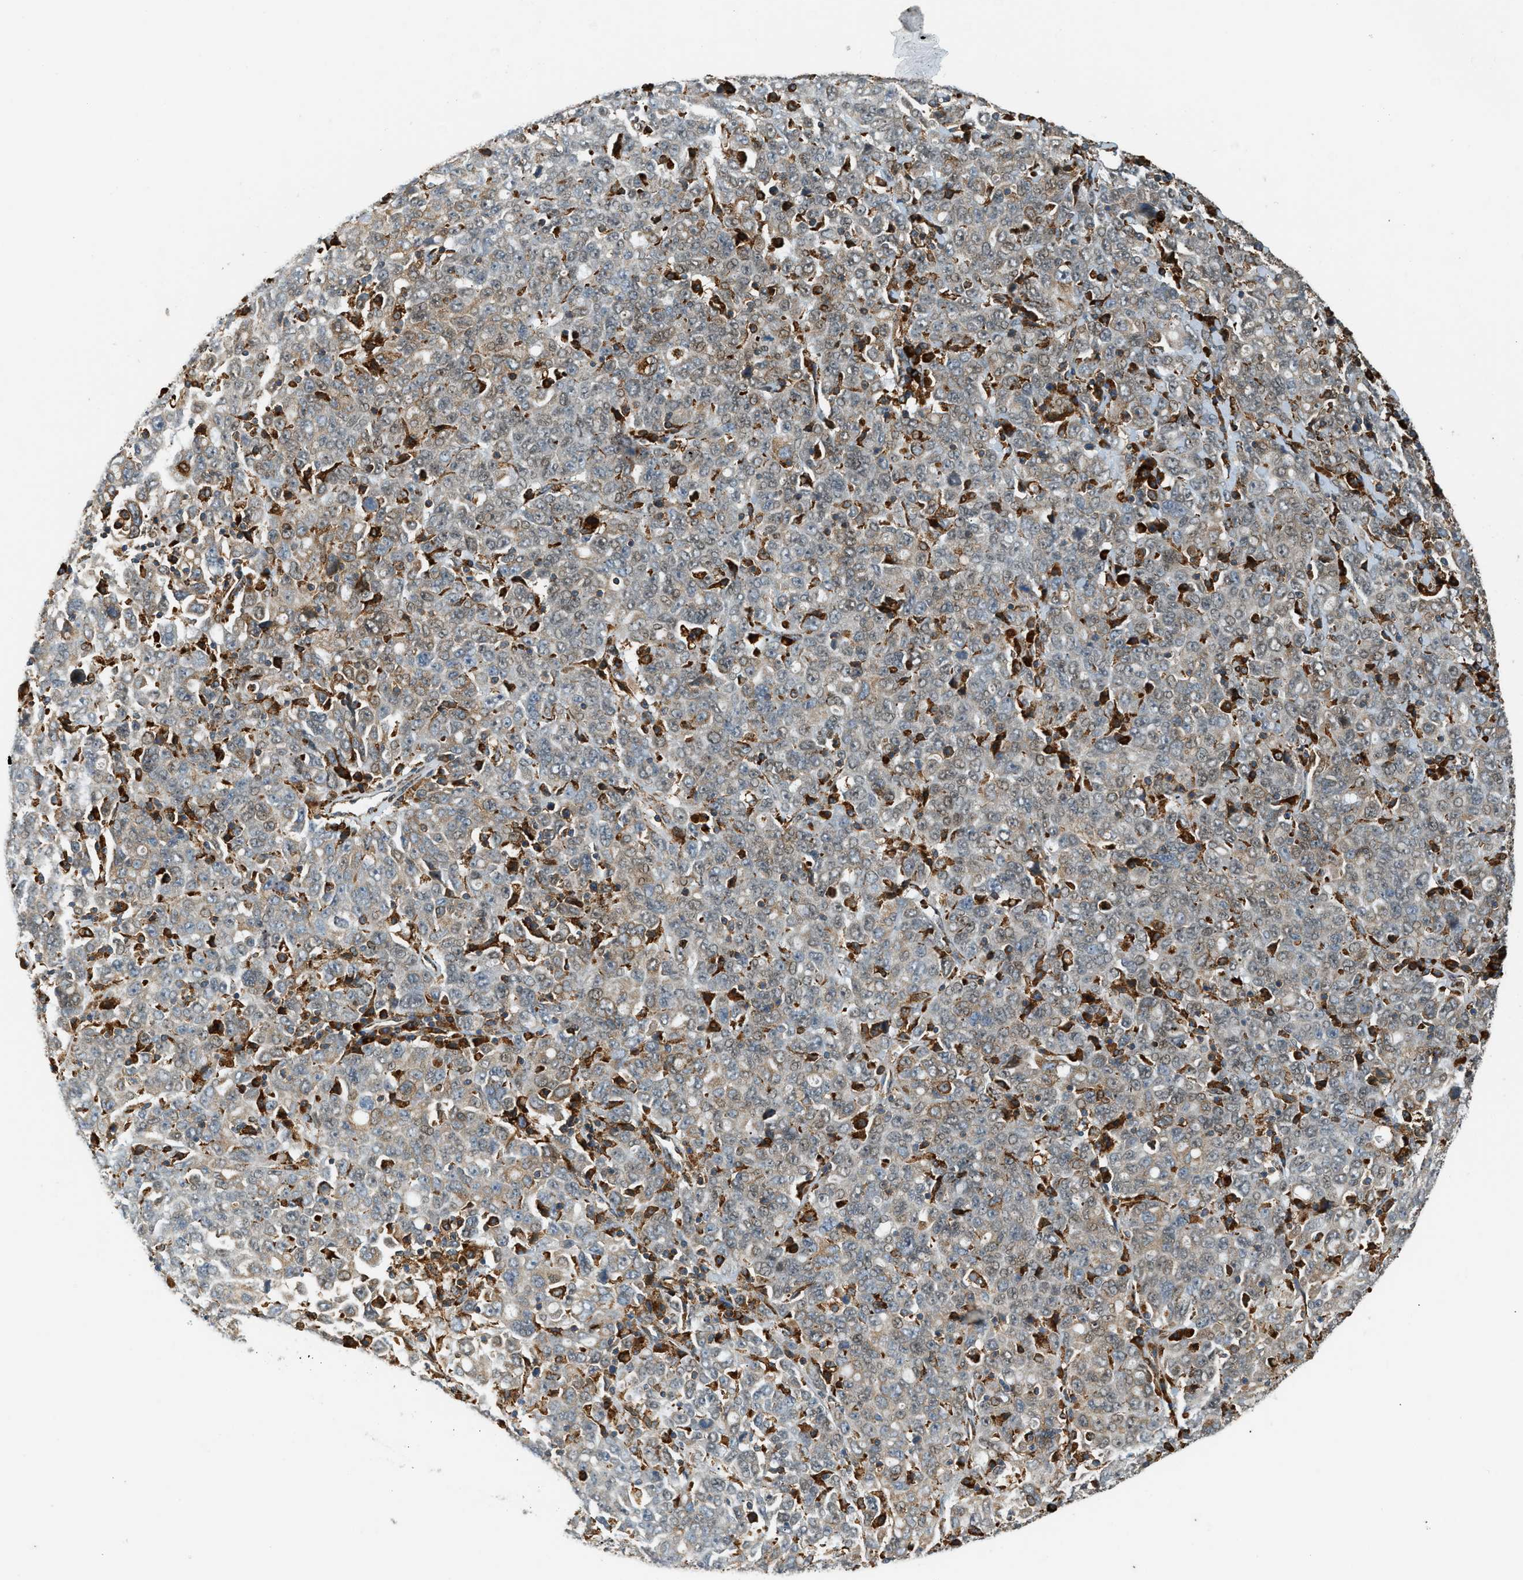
{"staining": {"intensity": "weak", "quantity": "25%-75%", "location": "cytoplasmic/membranous,nuclear"}, "tissue": "ovarian cancer", "cell_type": "Tumor cells", "image_type": "cancer", "snomed": [{"axis": "morphology", "description": "Carcinoma, endometroid"}, {"axis": "topography", "description": "Ovary"}], "caption": "Weak cytoplasmic/membranous and nuclear positivity is present in approximately 25%-75% of tumor cells in endometroid carcinoma (ovarian). (DAB IHC with brightfield microscopy, high magnification).", "gene": "SEMA4D", "patient": {"sex": "female", "age": 62}}